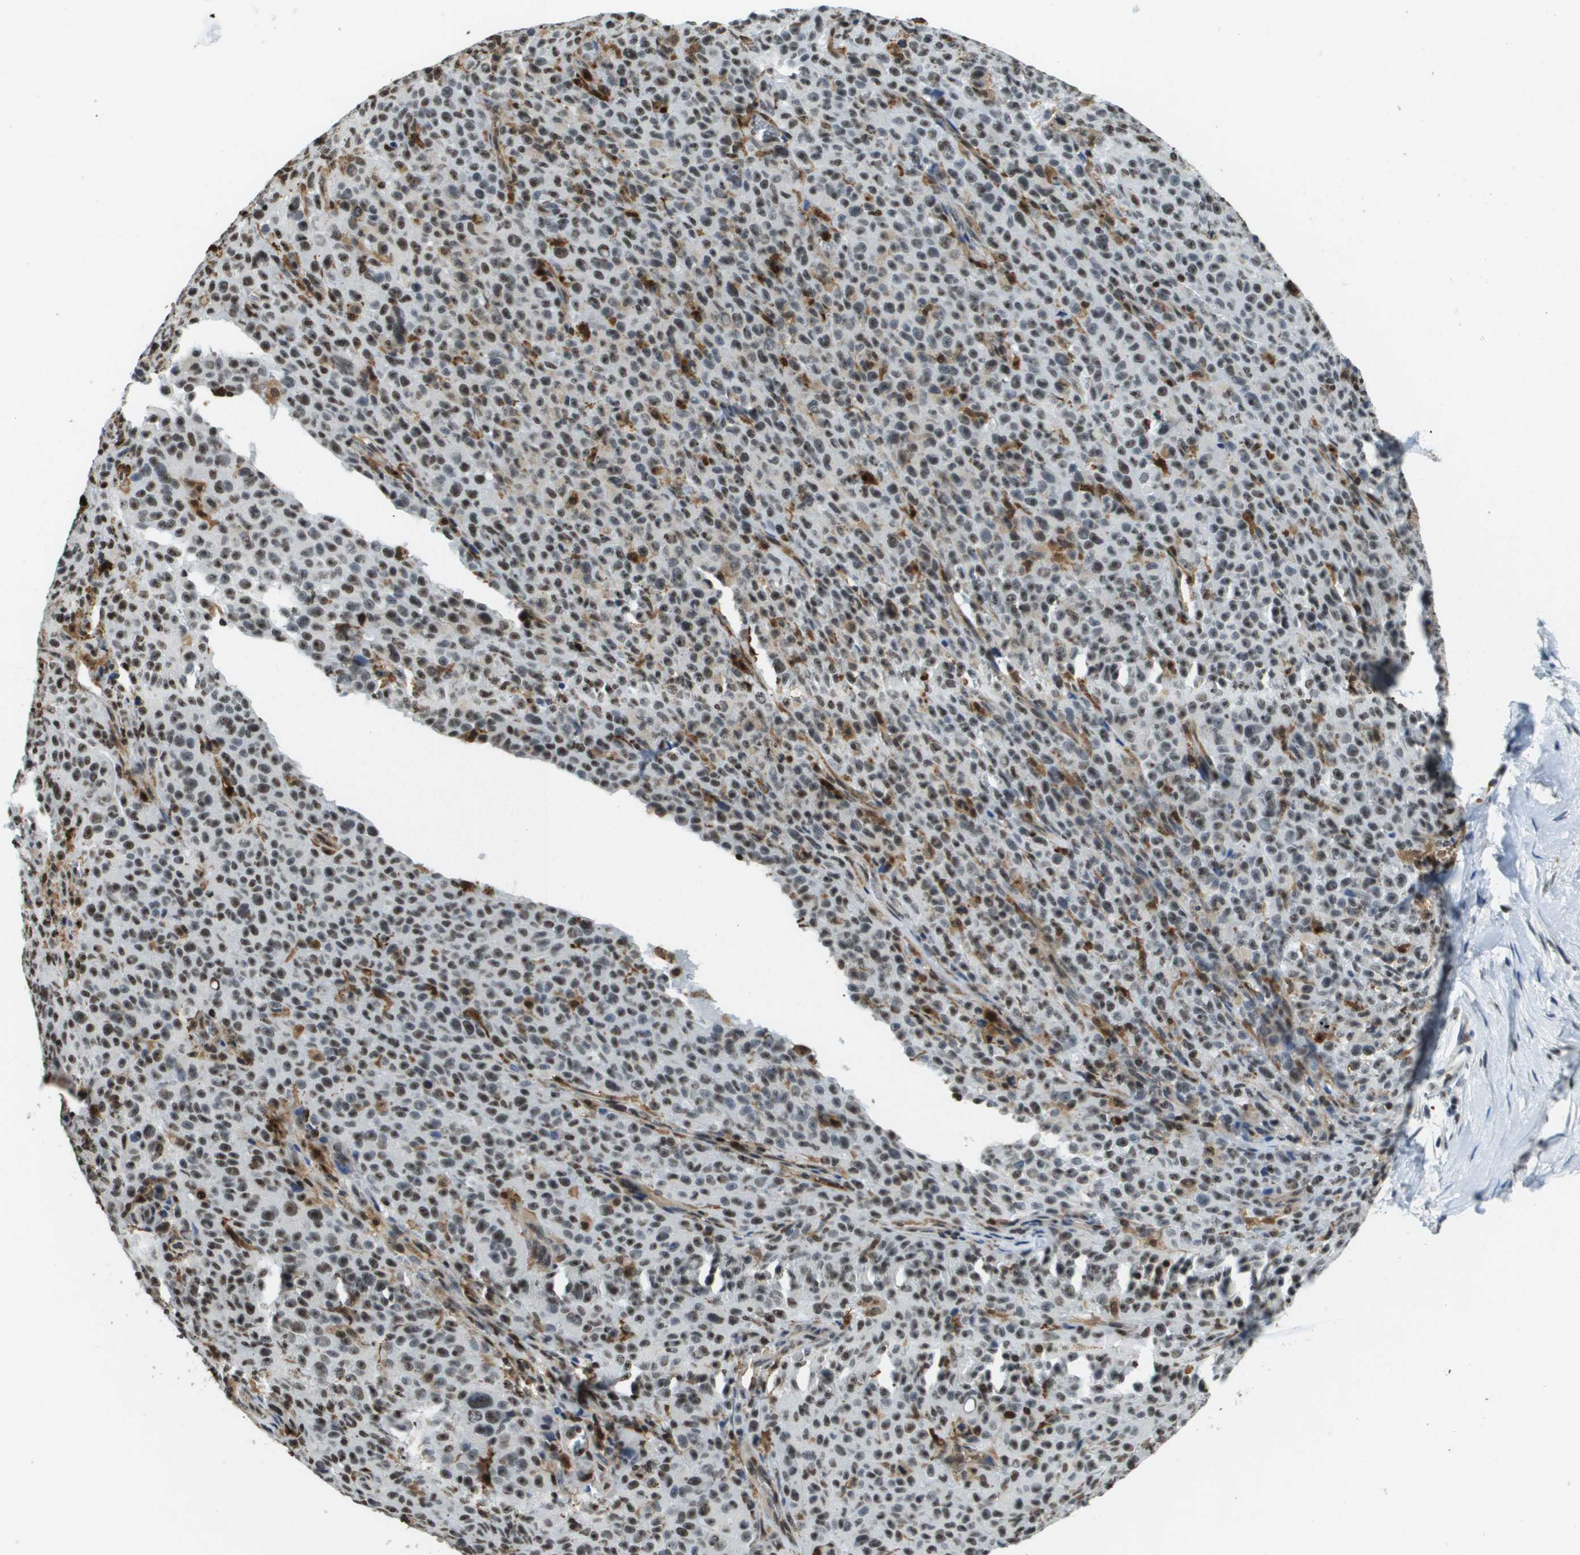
{"staining": {"intensity": "strong", "quantity": "25%-75%", "location": "nuclear"}, "tissue": "melanoma", "cell_type": "Tumor cells", "image_type": "cancer", "snomed": [{"axis": "morphology", "description": "Malignant melanoma, NOS"}, {"axis": "topography", "description": "Skin"}], "caption": "DAB immunohistochemical staining of malignant melanoma displays strong nuclear protein staining in approximately 25%-75% of tumor cells.", "gene": "EP400", "patient": {"sex": "female", "age": 82}}